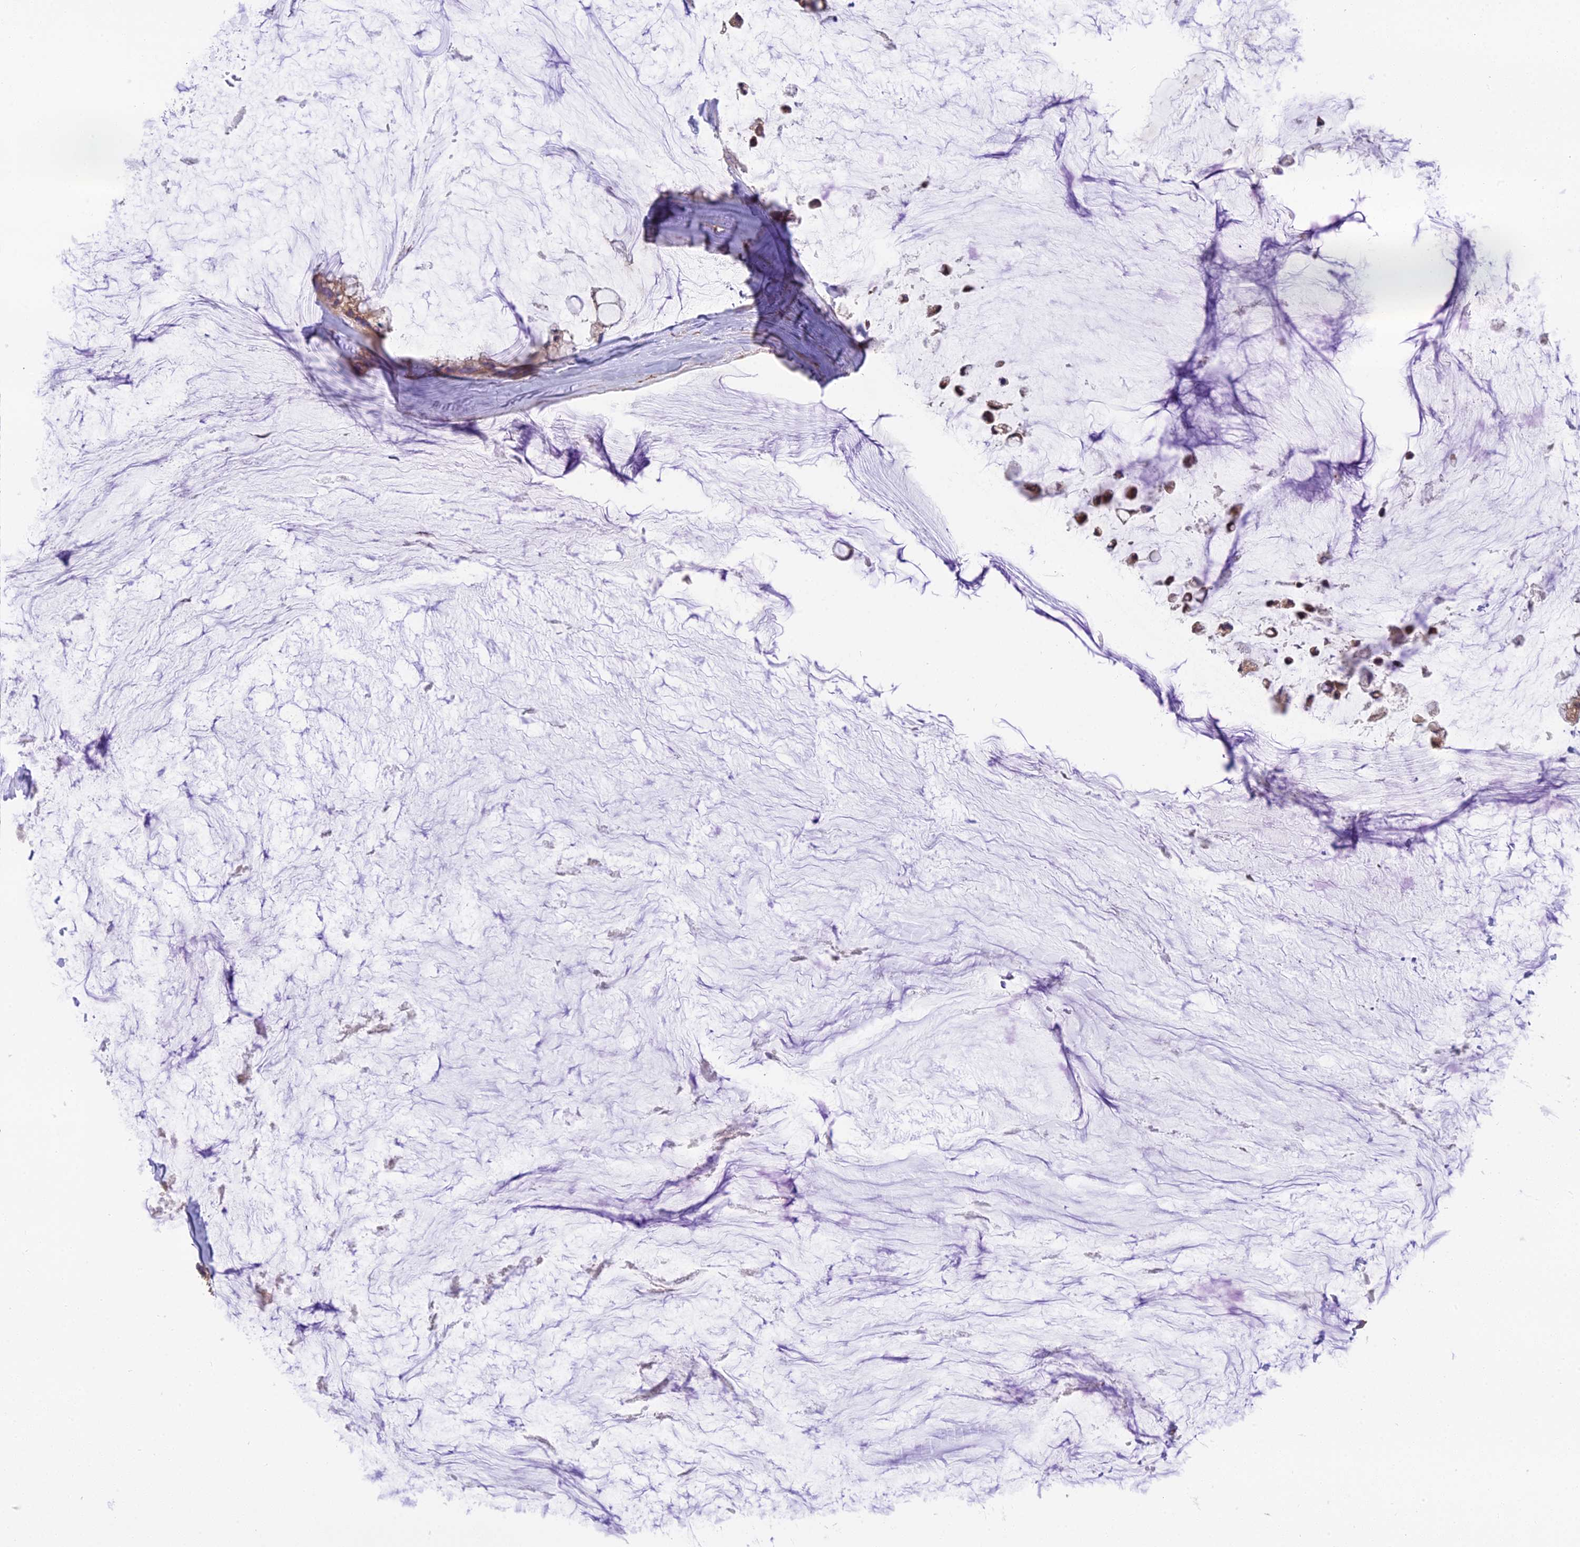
{"staining": {"intensity": "moderate", "quantity": ">75%", "location": "cytoplasmic/membranous"}, "tissue": "ovarian cancer", "cell_type": "Tumor cells", "image_type": "cancer", "snomed": [{"axis": "morphology", "description": "Cystadenocarcinoma, mucinous, NOS"}, {"axis": "topography", "description": "Ovary"}], "caption": "This micrograph demonstrates ovarian cancer (mucinous cystadenocarcinoma) stained with immunohistochemistry to label a protein in brown. The cytoplasmic/membranous of tumor cells show moderate positivity for the protein. Nuclei are counter-stained blue.", "gene": "BLOC1S4", "patient": {"sex": "female", "age": 39}}